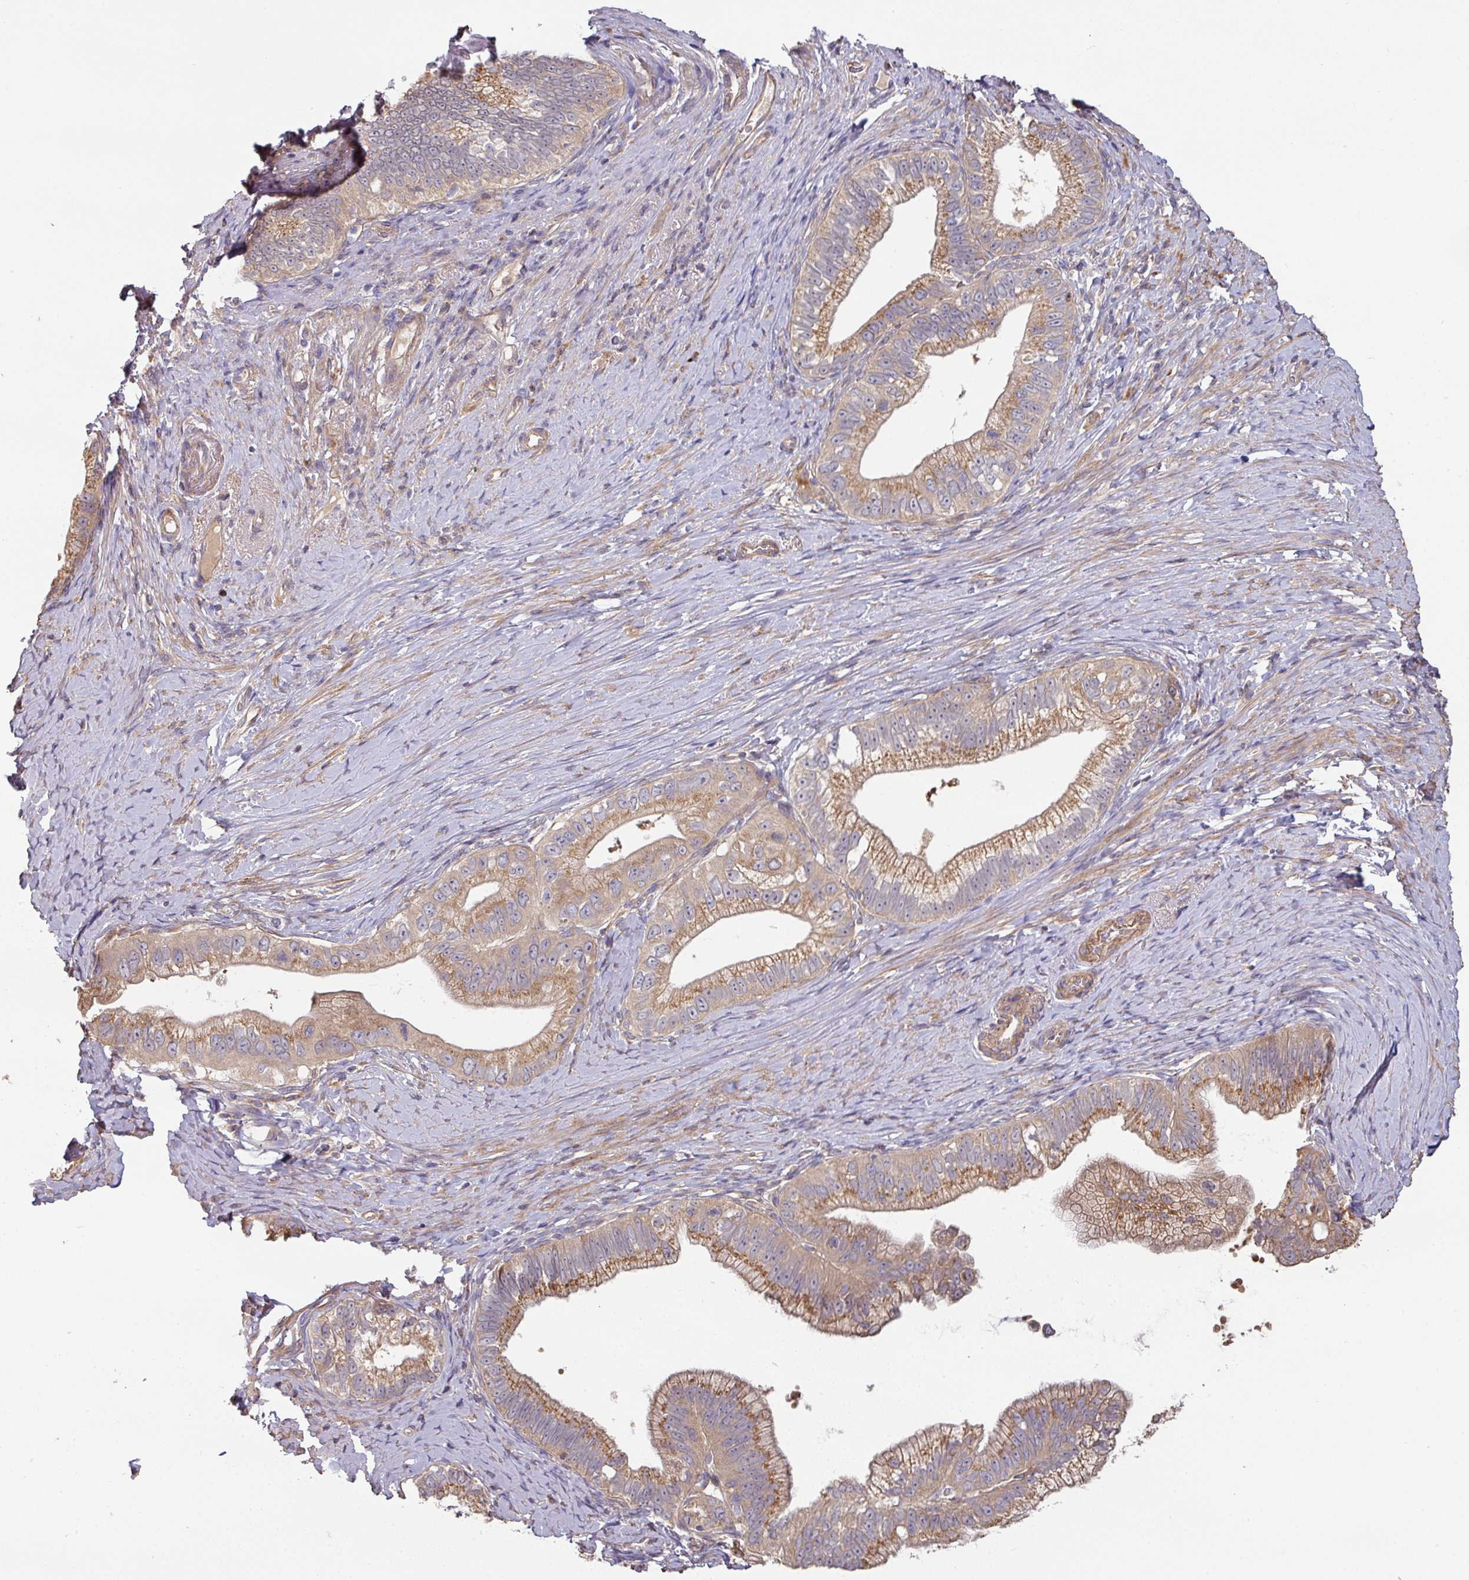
{"staining": {"intensity": "moderate", "quantity": ">75%", "location": "cytoplasmic/membranous"}, "tissue": "pancreatic cancer", "cell_type": "Tumor cells", "image_type": "cancer", "snomed": [{"axis": "morphology", "description": "Adenocarcinoma, NOS"}, {"axis": "topography", "description": "Pancreas"}], "caption": "Protein staining by immunohistochemistry (IHC) exhibits moderate cytoplasmic/membranous positivity in about >75% of tumor cells in pancreatic adenocarcinoma.", "gene": "SIK1", "patient": {"sex": "male", "age": 70}}